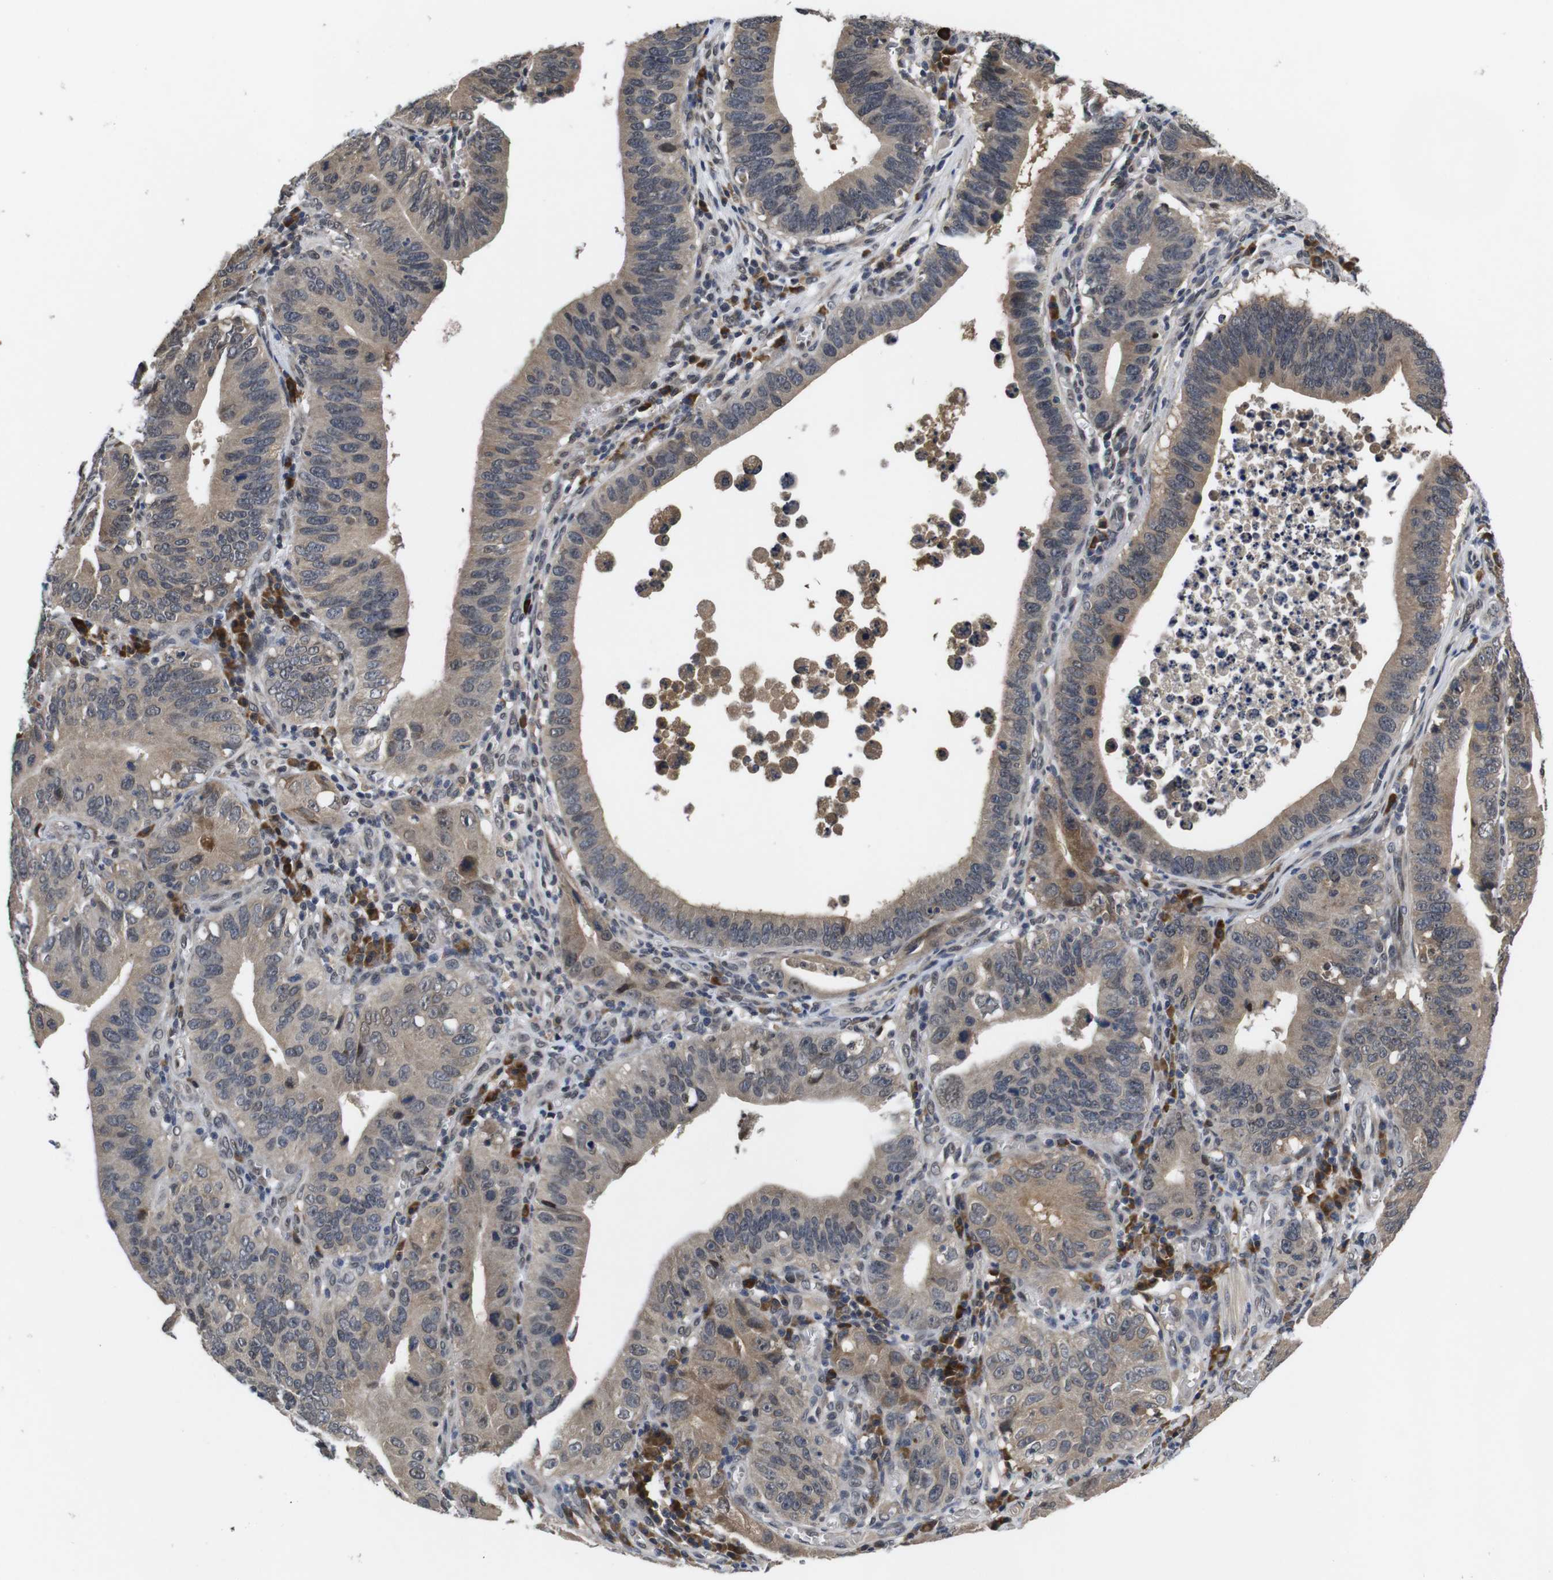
{"staining": {"intensity": "weak", "quantity": ">75%", "location": "cytoplasmic/membranous,nuclear"}, "tissue": "stomach cancer", "cell_type": "Tumor cells", "image_type": "cancer", "snomed": [{"axis": "morphology", "description": "Adenocarcinoma, NOS"}, {"axis": "topography", "description": "Stomach"}, {"axis": "topography", "description": "Gastric cardia"}], "caption": "High-power microscopy captured an IHC micrograph of stomach adenocarcinoma, revealing weak cytoplasmic/membranous and nuclear staining in approximately >75% of tumor cells.", "gene": "ZBTB46", "patient": {"sex": "male", "age": 59}}